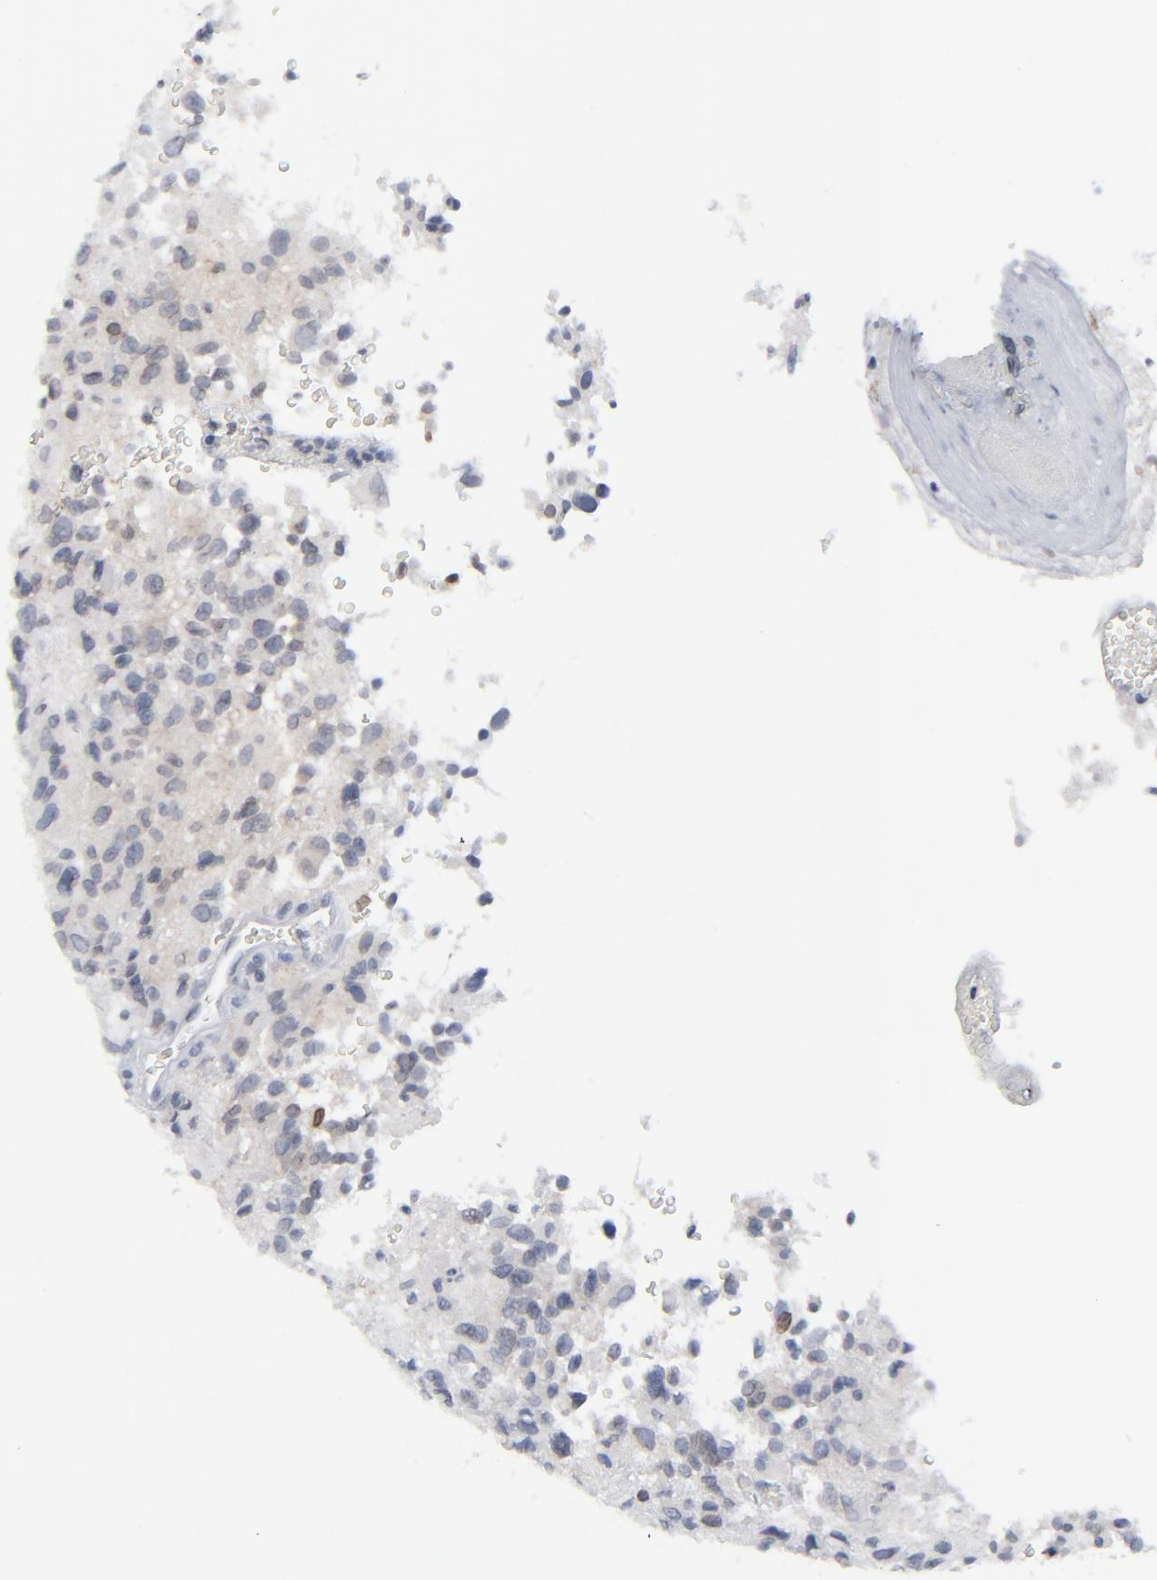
{"staining": {"intensity": "negative", "quantity": "none", "location": "none"}, "tissue": "glioma", "cell_type": "Tumor cells", "image_type": "cancer", "snomed": [{"axis": "morphology", "description": "Glioma, malignant, High grade"}, {"axis": "topography", "description": "Brain"}], "caption": "A high-resolution histopathology image shows immunohistochemistry staining of glioma, which exhibits no significant staining in tumor cells. (DAB (3,3'-diaminobenzidine) immunohistochemistry visualized using brightfield microscopy, high magnification).", "gene": "NUP88", "patient": {"sex": "male", "age": 69}}